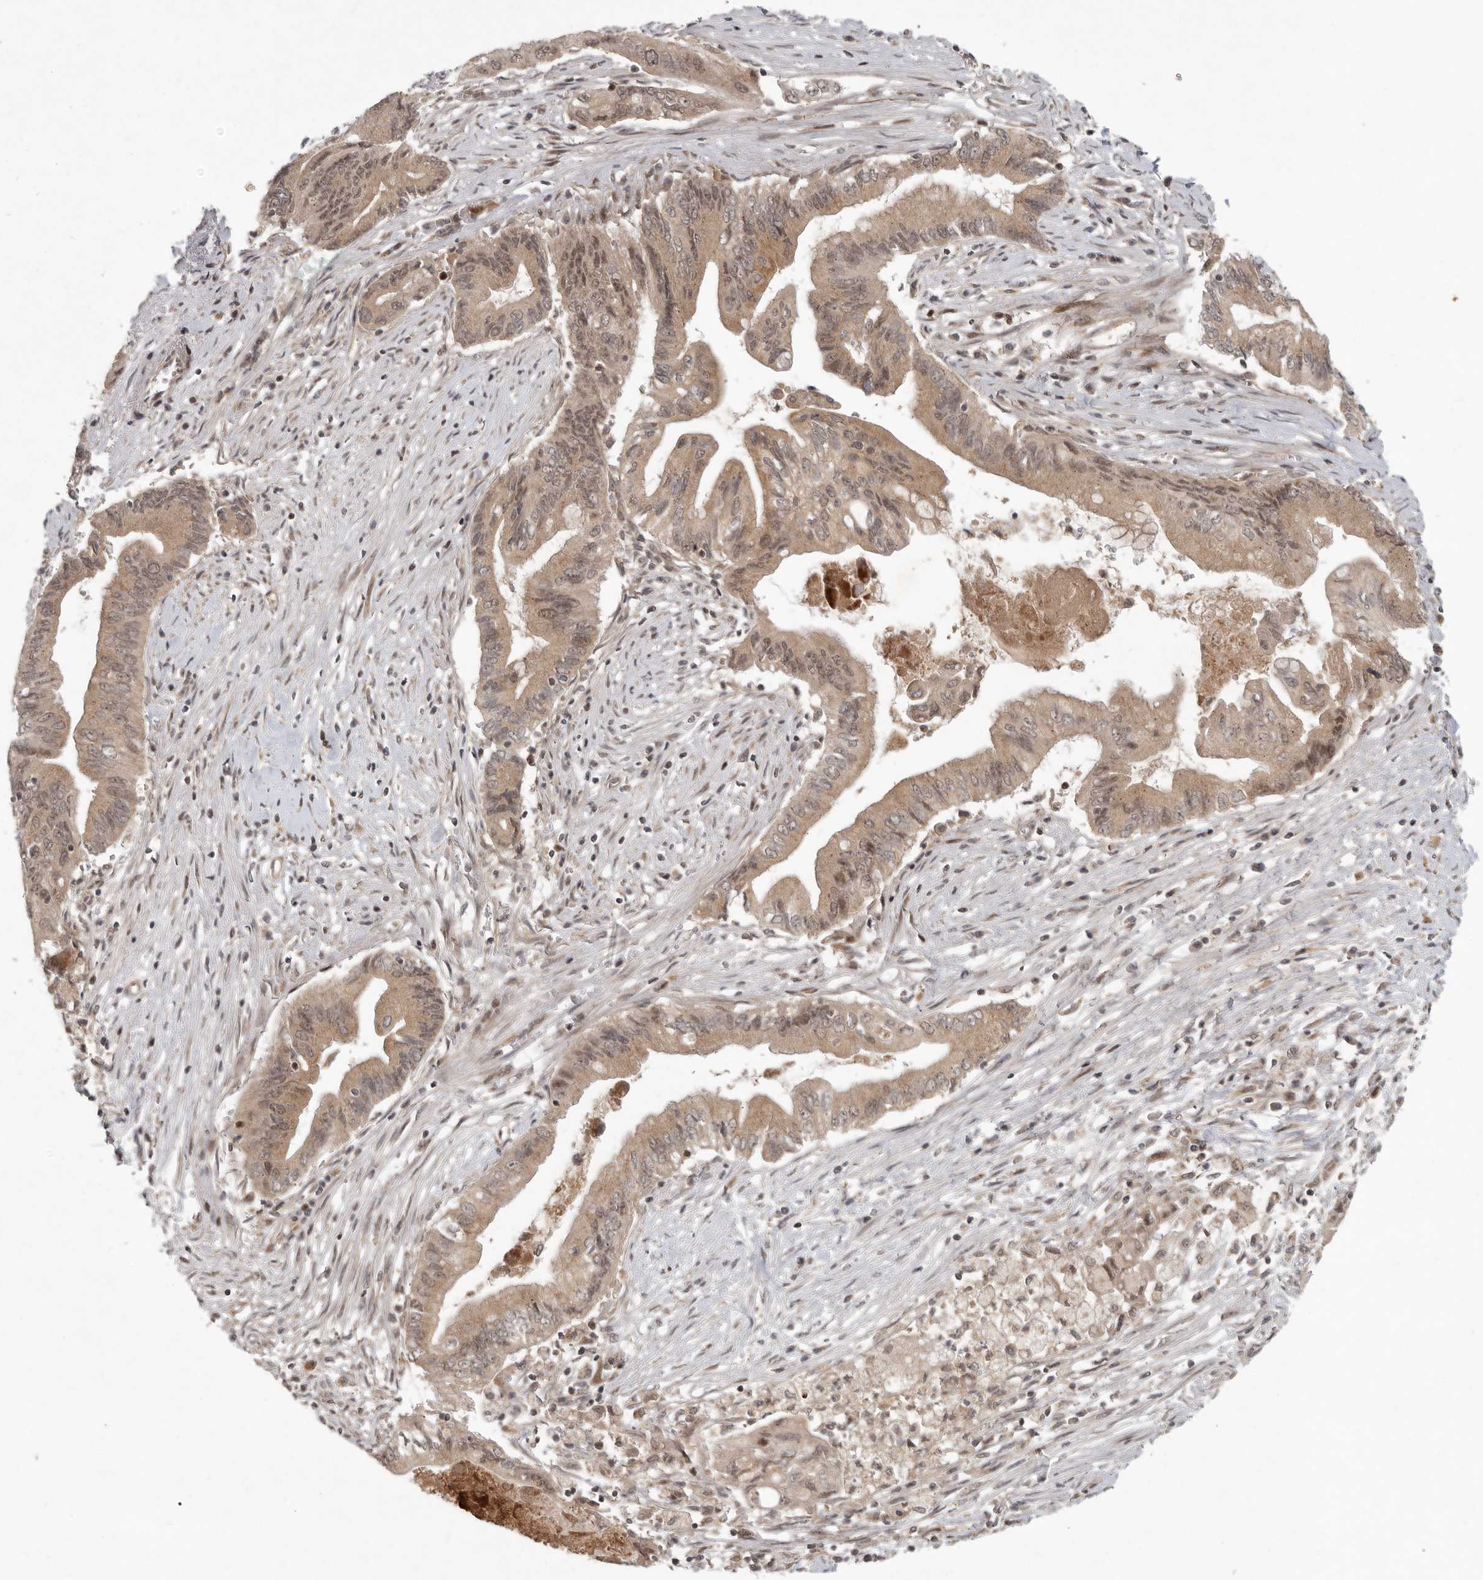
{"staining": {"intensity": "moderate", "quantity": ">75%", "location": "cytoplasmic/membranous,nuclear"}, "tissue": "pancreatic cancer", "cell_type": "Tumor cells", "image_type": "cancer", "snomed": [{"axis": "morphology", "description": "Adenocarcinoma, NOS"}, {"axis": "topography", "description": "Pancreas"}], "caption": "Pancreatic cancer (adenocarcinoma) stained with immunohistochemistry exhibits moderate cytoplasmic/membranous and nuclear staining in about >75% of tumor cells.", "gene": "RABIF", "patient": {"sex": "male", "age": 78}}